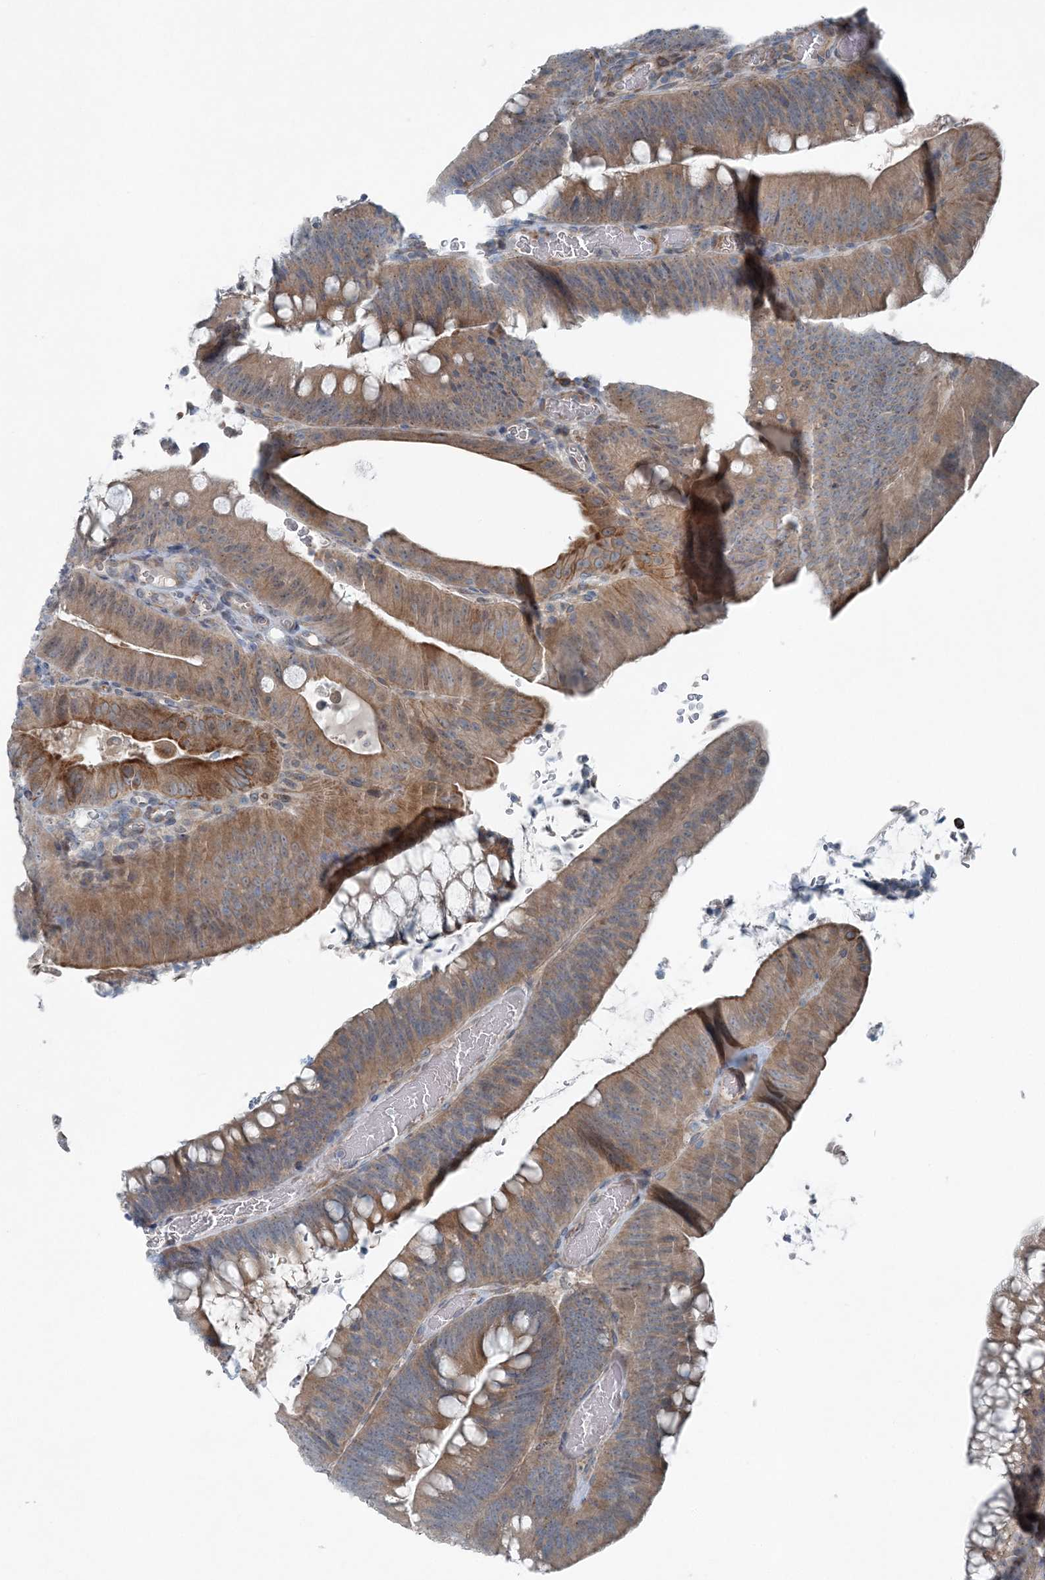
{"staining": {"intensity": "moderate", "quantity": ">75%", "location": "cytoplasmic/membranous"}, "tissue": "colorectal cancer", "cell_type": "Tumor cells", "image_type": "cancer", "snomed": [{"axis": "morphology", "description": "Normal tissue, NOS"}, {"axis": "topography", "description": "Colon"}], "caption": "High-magnification brightfield microscopy of colorectal cancer stained with DAB (brown) and counterstained with hematoxylin (blue). tumor cells exhibit moderate cytoplasmic/membranous positivity is seen in approximately>75% of cells.", "gene": "KIAA1586", "patient": {"sex": "female", "age": 82}}